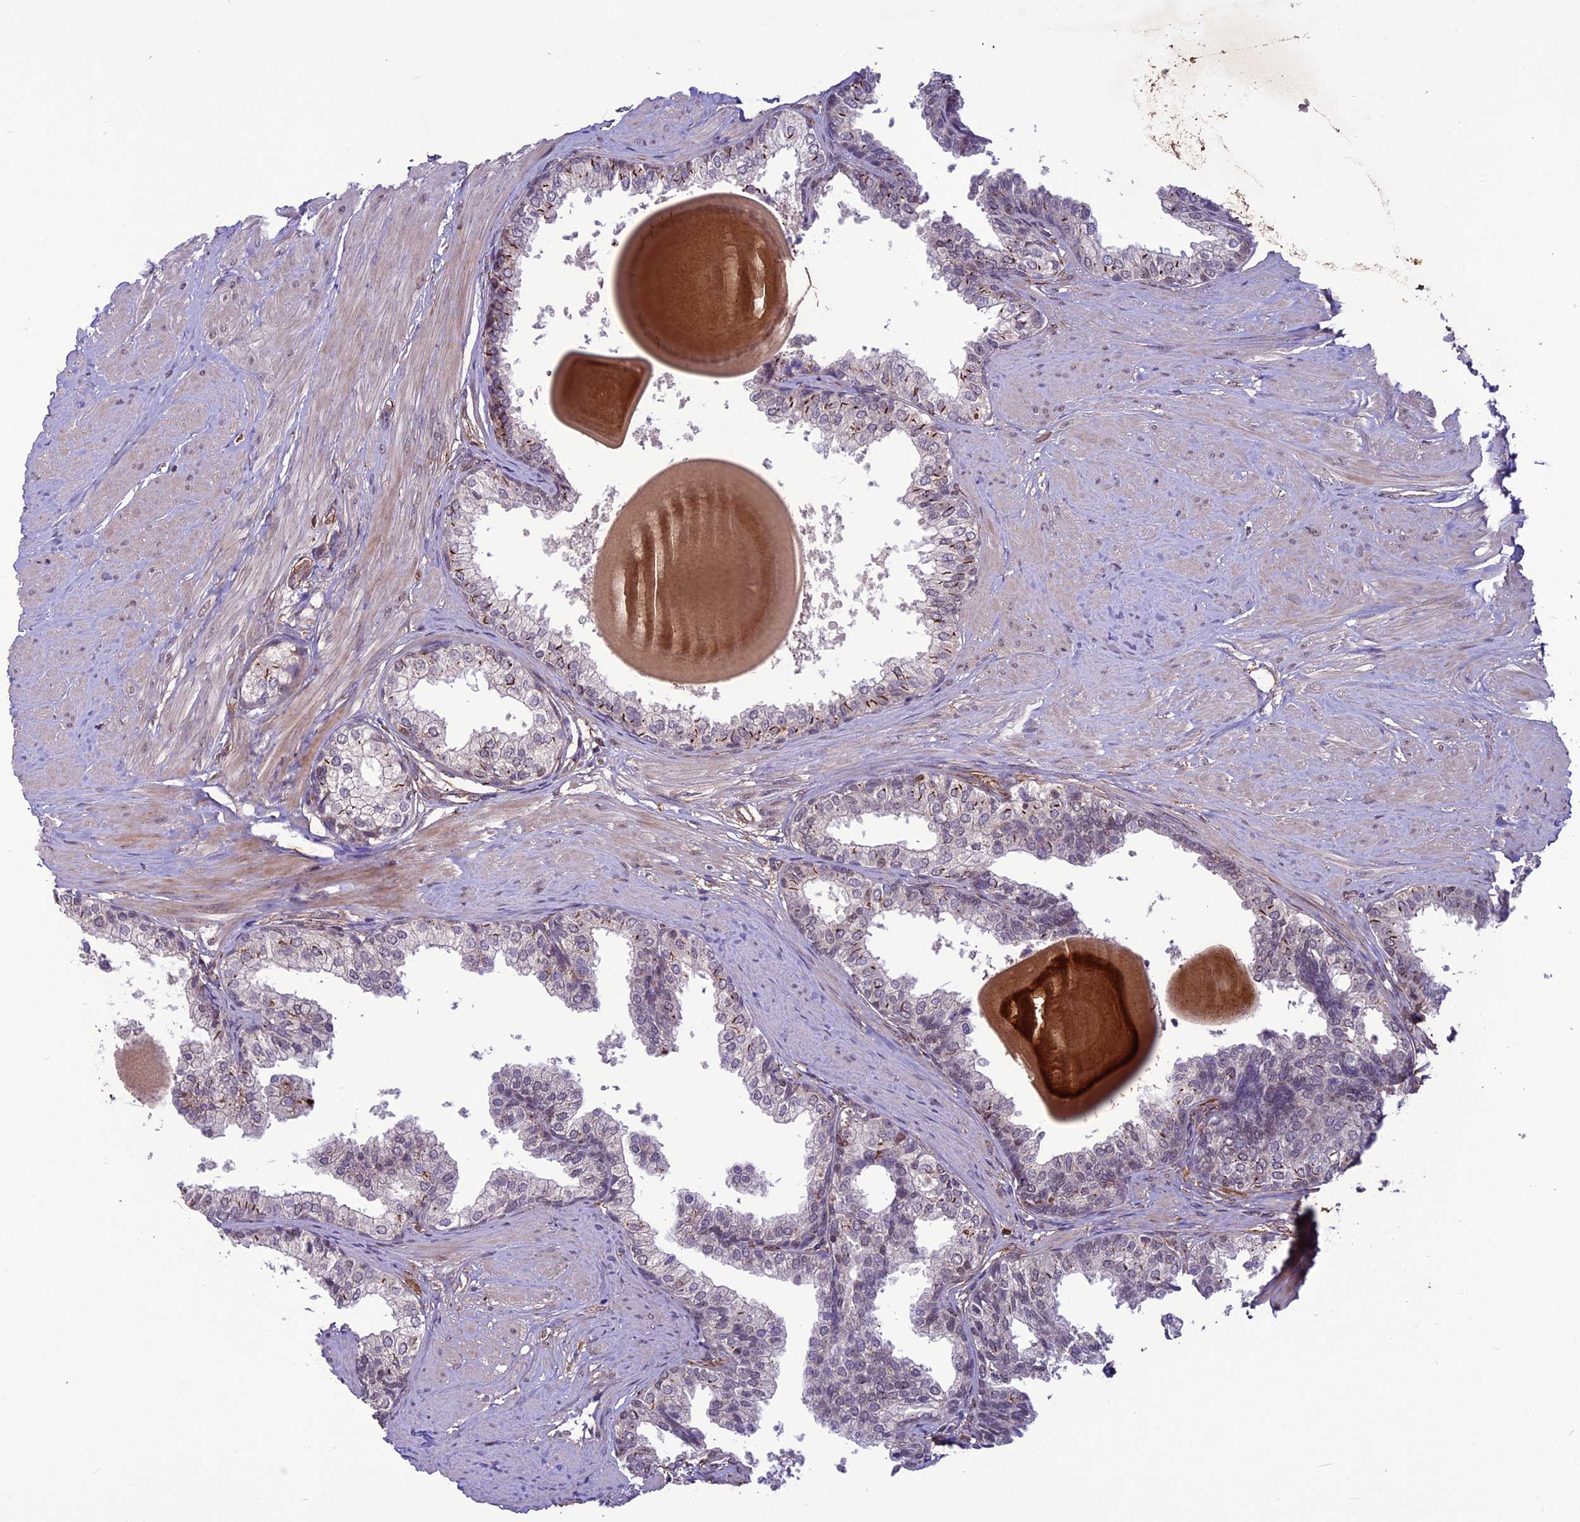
{"staining": {"intensity": "weak", "quantity": "<25%", "location": "cytoplasmic/membranous"}, "tissue": "prostate", "cell_type": "Glandular cells", "image_type": "normal", "snomed": [{"axis": "morphology", "description": "Normal tissue, NOS"}, {"axis": "topography", "description": "Prostate"}], "caption": "Normal prostate was stained to show a protein in brown. There is no significant expression in glandular cells. (DAB (3,3'-diaminobenzidine) immunohistochemistry (IHC) visualized using brightfield microscopy, high magnification).", "gene": "C3orf70", "patient": {"sex": "male", "age": 48}}